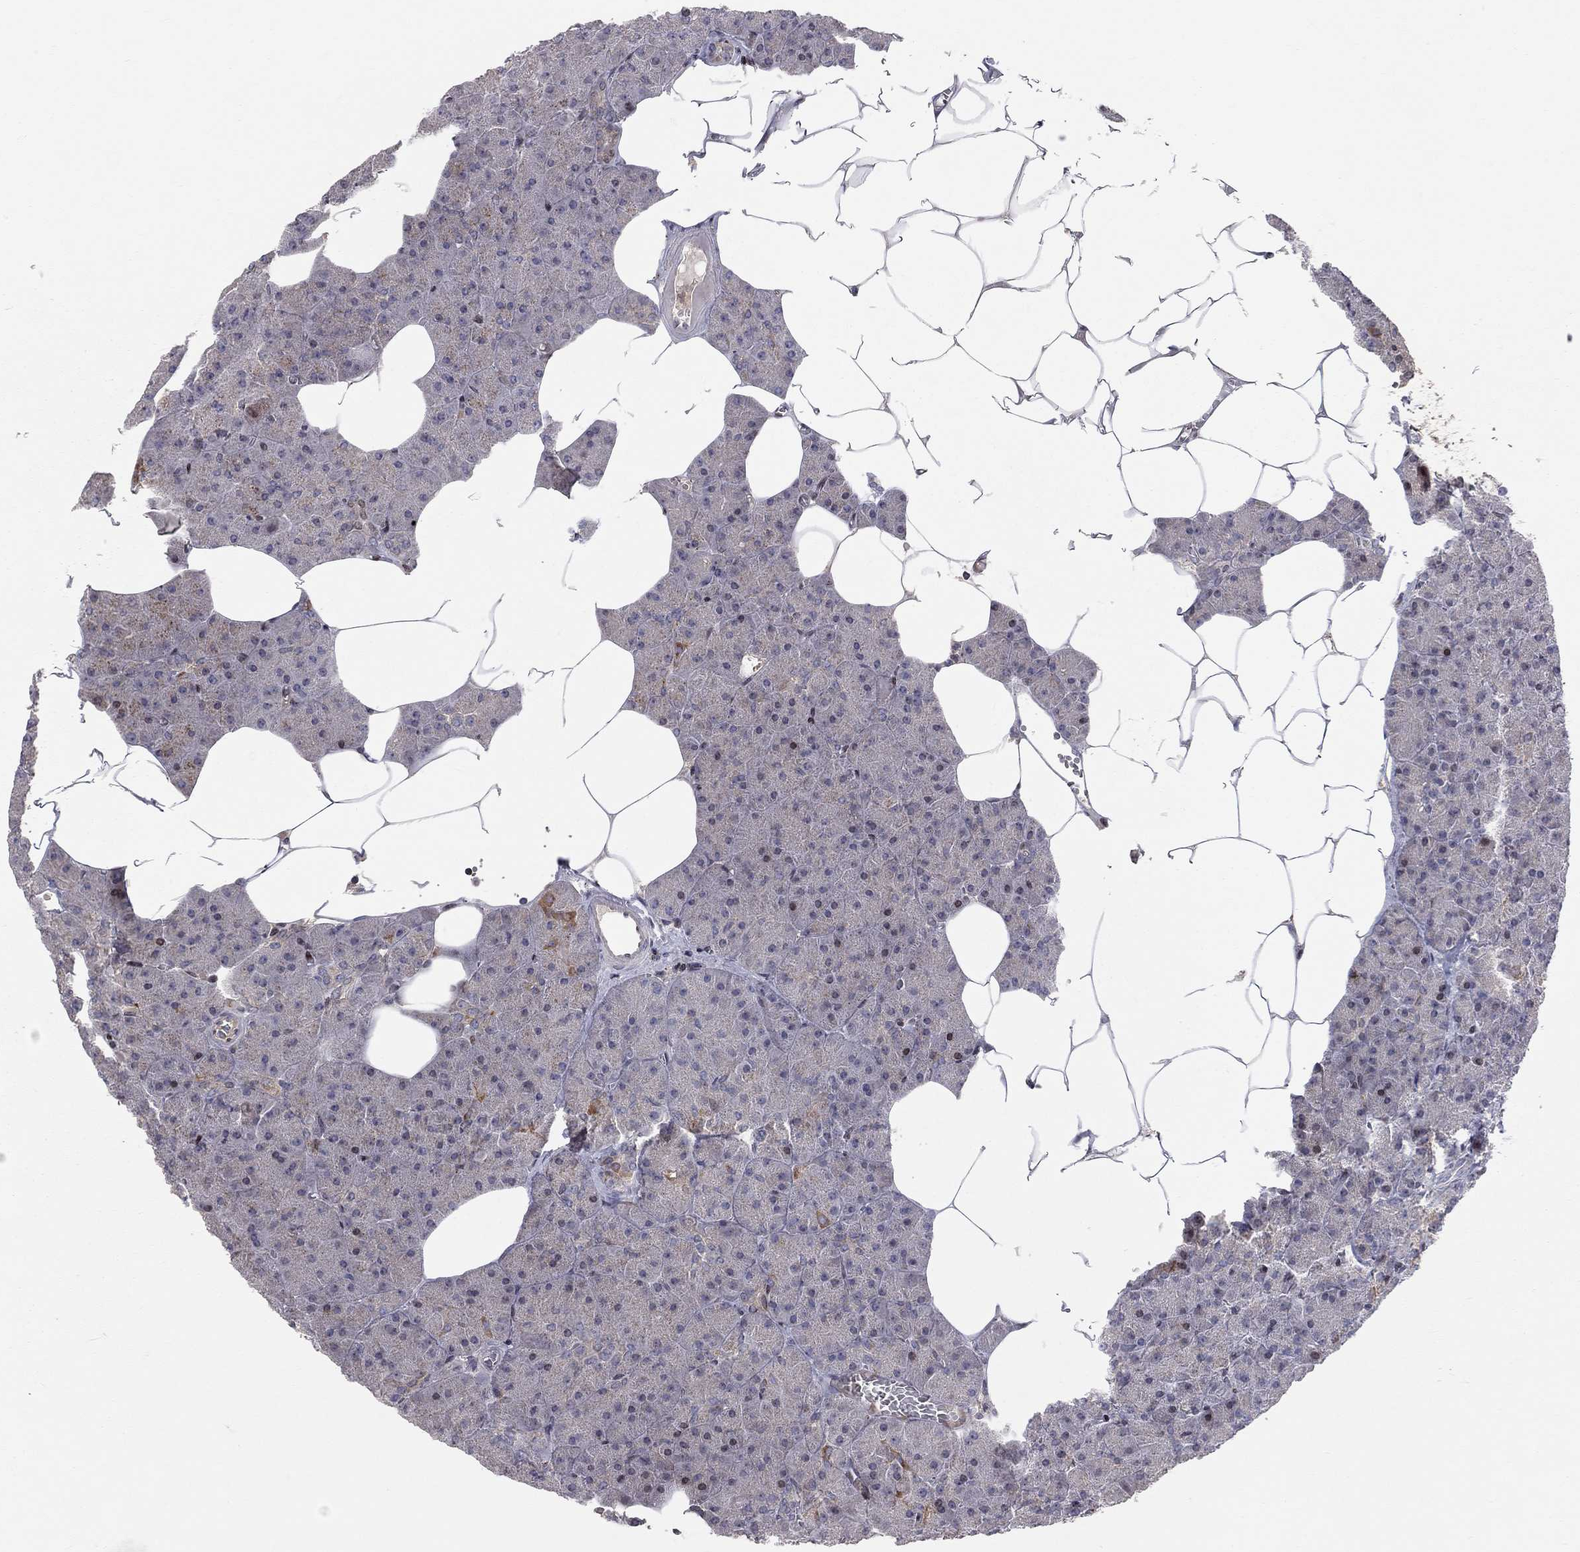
{"staining": {"intensity": "moderate", "quantity": "25%-75%", "location": "cytoplasmic/membranous"}, "tissue": "pancreas", "cell_type": "Exocrine glandular cells", "image_type": "normal", "snomed": [{"axis": "morphology", "description": "Normal tissue, NOS"}, {"axis": "topography", "description": "Pancreas"}], "caption": "Immunohistochemistry (IHC) micrograph of benign pancreas: pancreas stained using immunohistochemistry (IHC) exhibits medium levels of moderate protein expression localized specifically in the cytoplasmic/membranous of exocrine glandular cells, appearing as a cytoplasmic/membranous brown color.", "gene": "ERN2", "patient": {"sex": "male", "age": 61}}